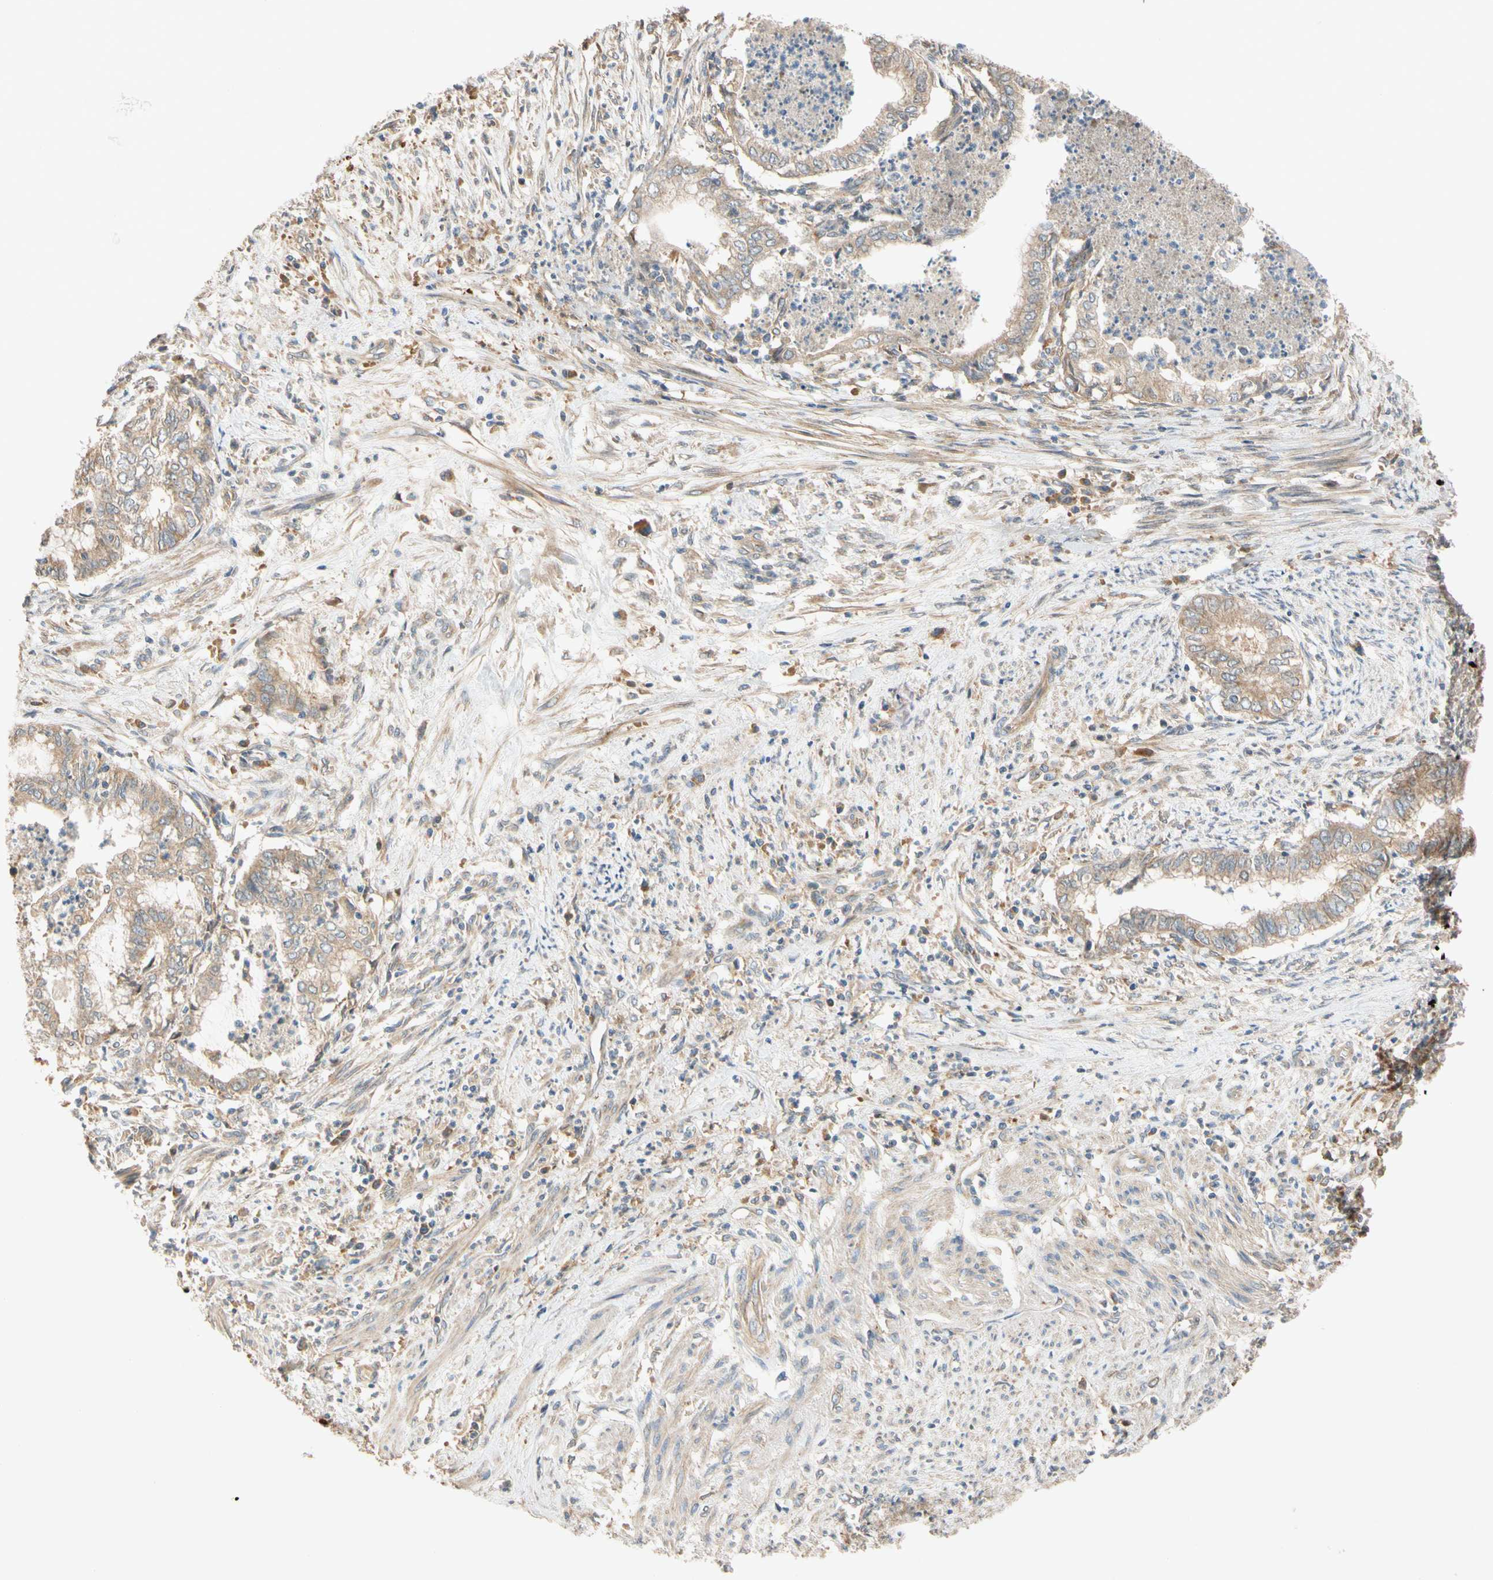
{"staining": {"intensity": "moderate", "quantity": ">75%", "location": "cytoplasmic/membranous"}, "tissue": "endometrial cancer", "cell_type": "Tumor cells", "image_type": "cancer", "snomed": [{"axis": "morphology", "description": "Necrosis, NOS"}, {"axis": "morphology", "description": "Adenocarcinoma, NOS"}, {"axis": "topography", "description": "Endometrium"}], "caption": "The immunohistochemical stain labels moderate cytoplasmic/membranous staining in tumor cells of adenocarcinoma (endometrial) tissue.", "gene": "USP46", "patient": {"sex": "female", "age": 79}}